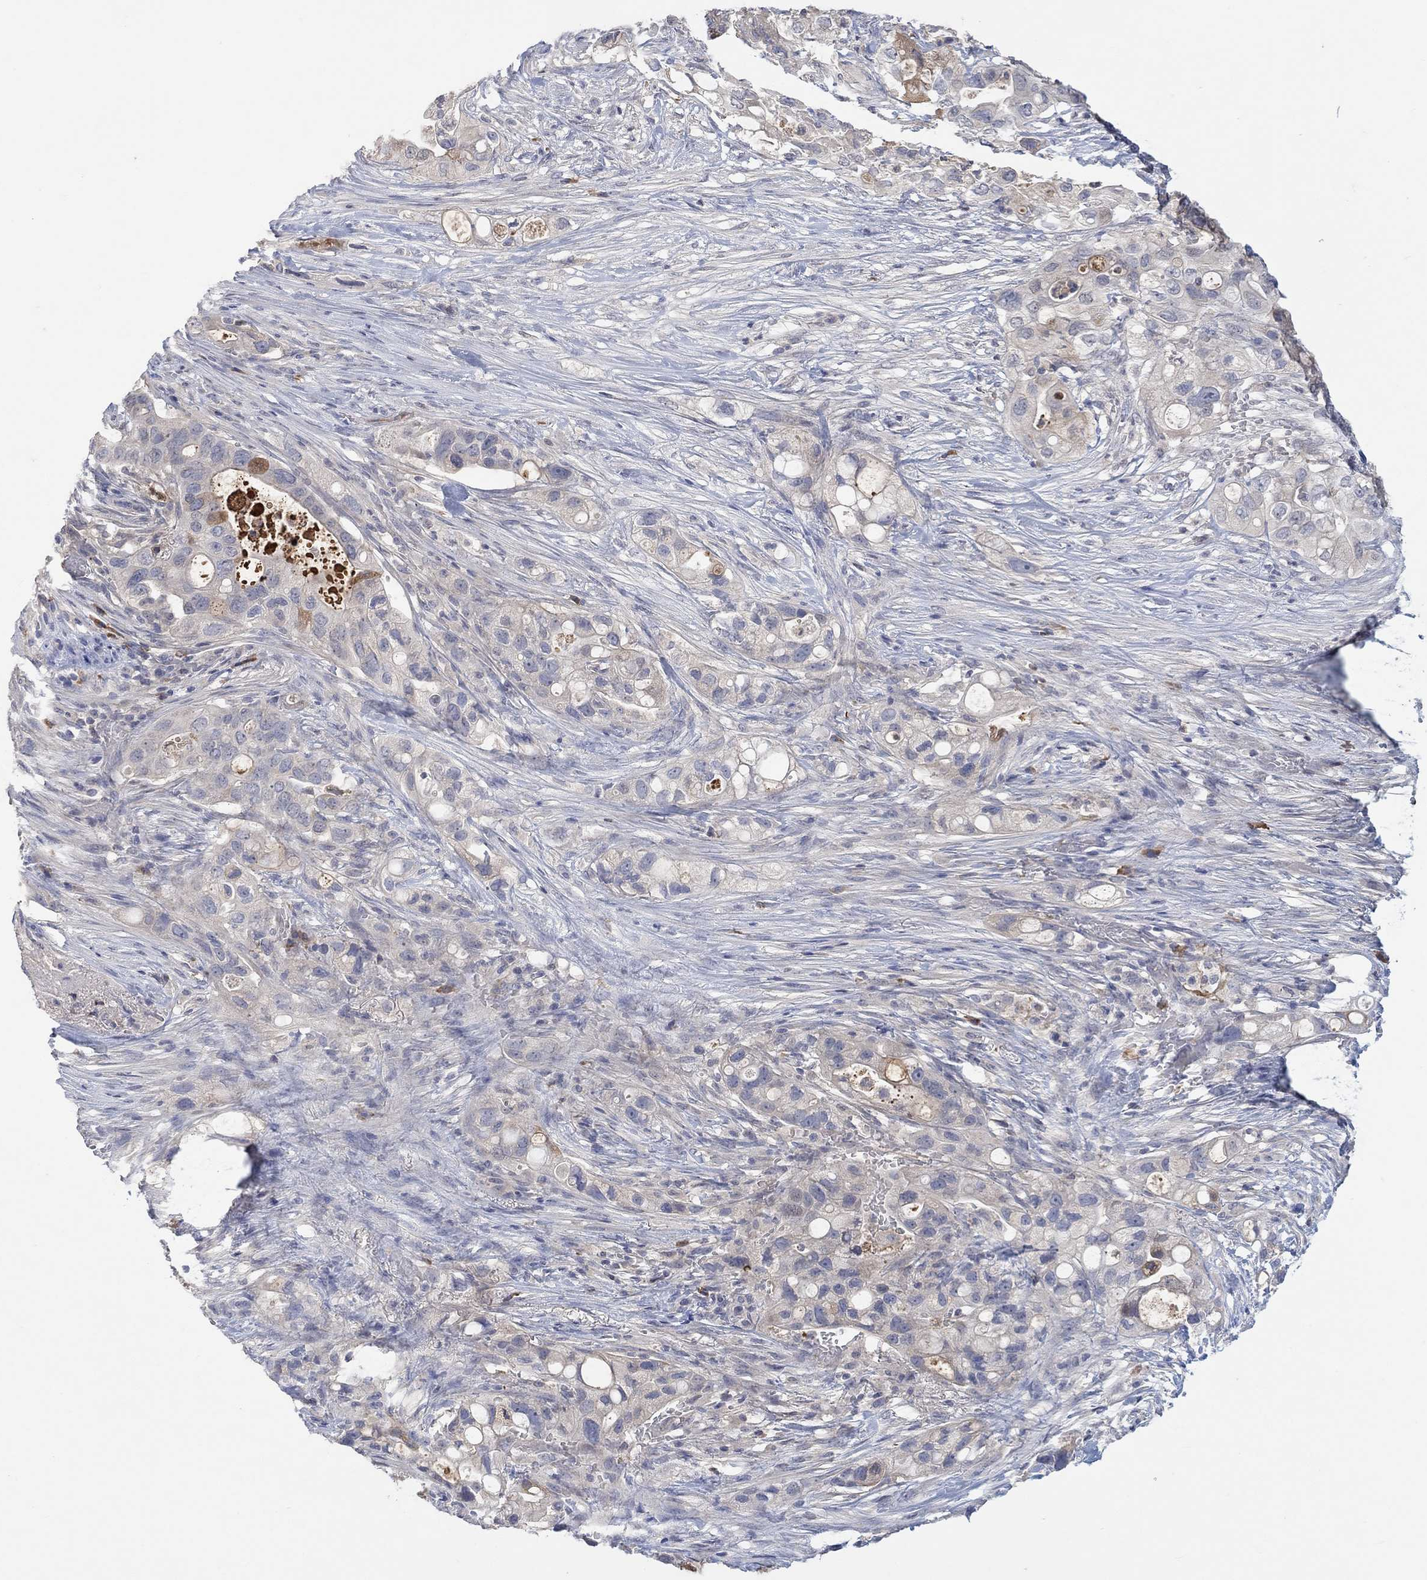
{"staining": {"intensity": "weak", "quantity": "<25%", "location": "cytoplasmic/membranous"}, "tissue": "pancreatic cancer", "cell_type": "Tumor cells", "image_type": "cancer", "snomed": [{"axis": "morphology", "description": "Adenocarcinoma, NOS"}, {"axis": "topography", "description": "Pancreas"}], "caption": "Pancreatic cancer stained for a protein using immunohistochemistry demonstrates no expression tumor cells.", "gene": "MSTN", "patient": {"sex": "female", "age": 72}}